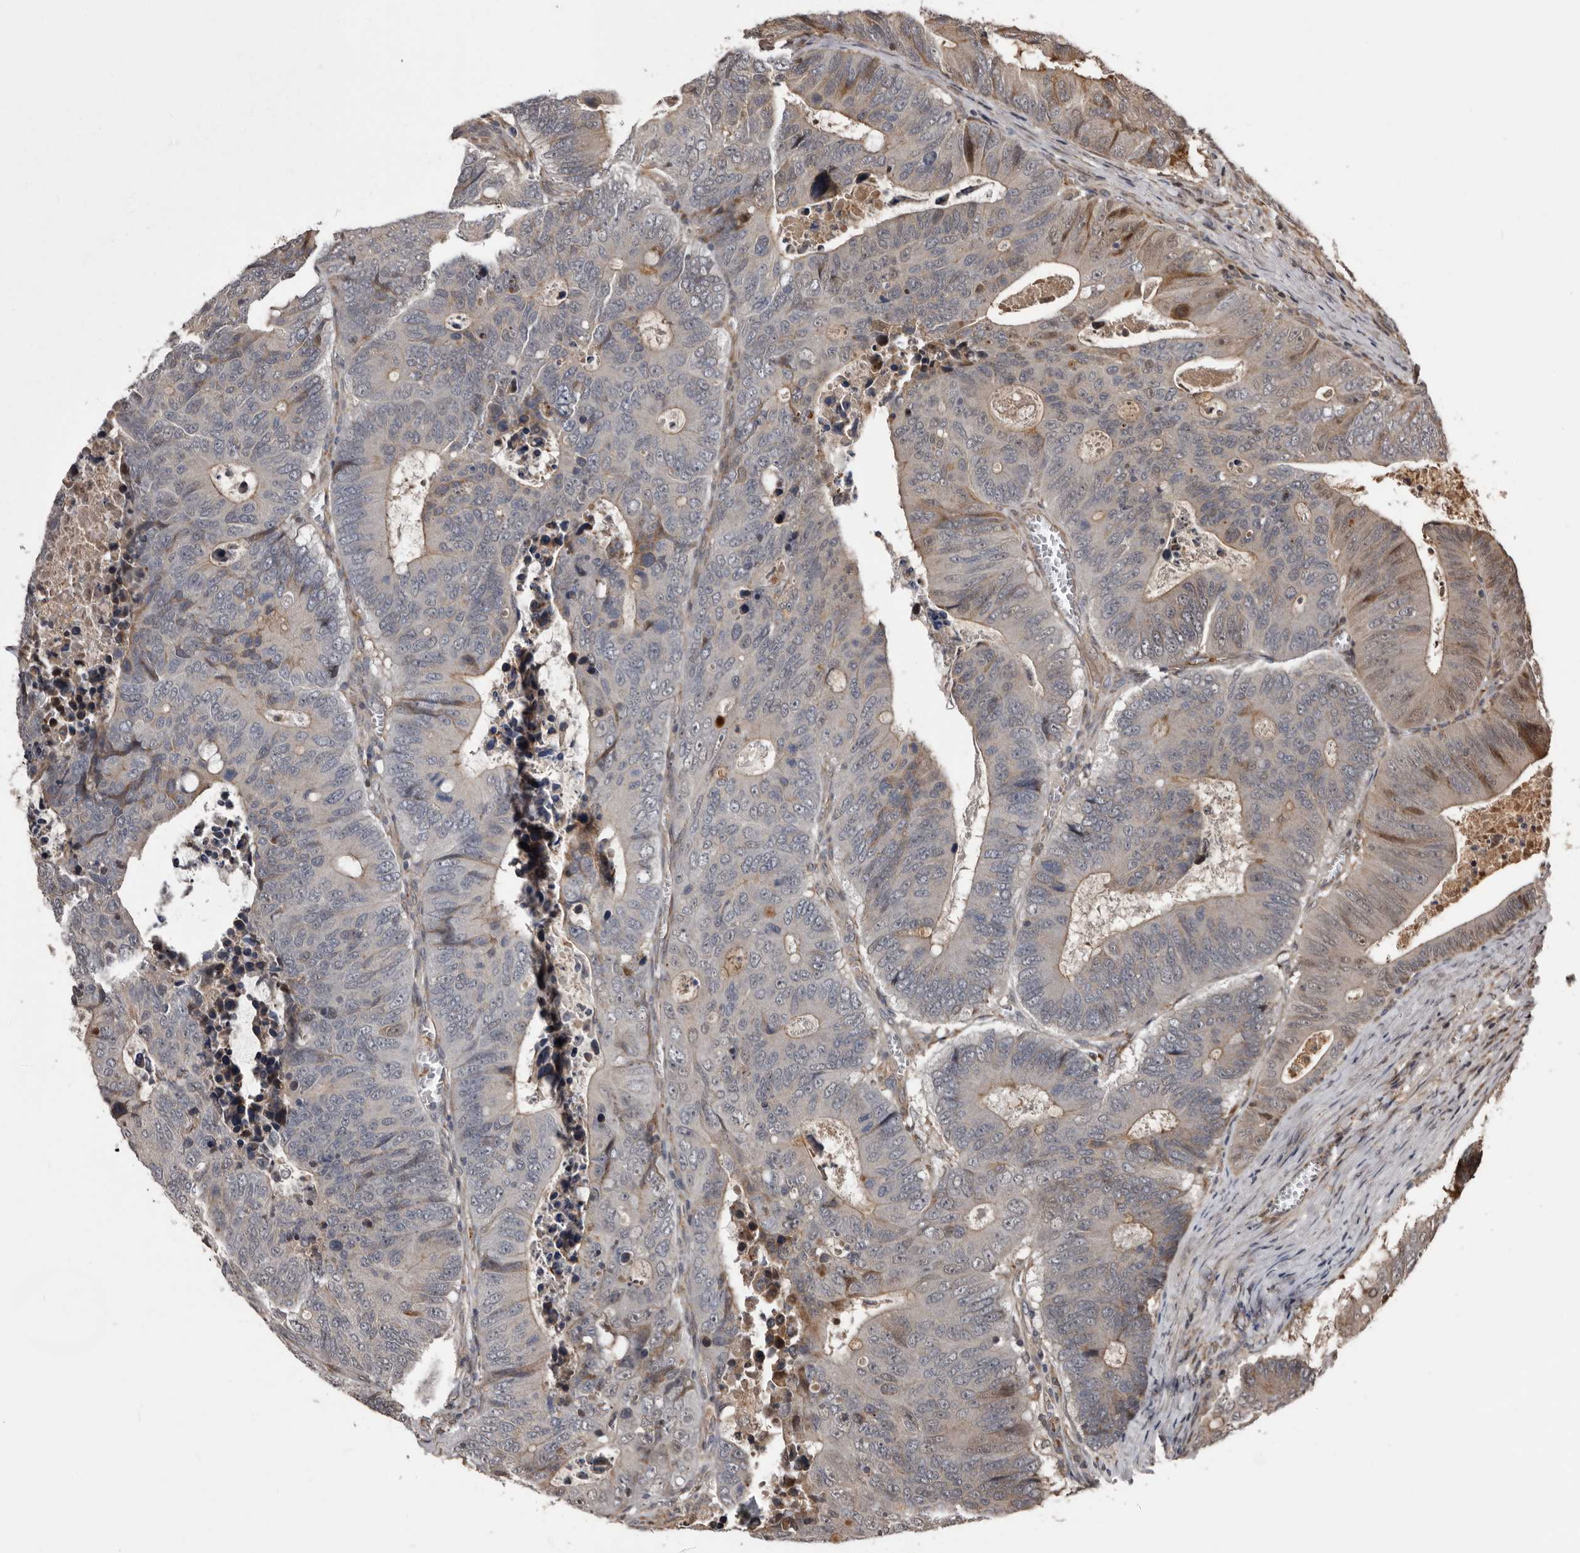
{"staining": {"intensity": "weak", "quantity": "<25%", "location": "cytoplasmic/membranous"}, "tissue": "colorectal cancer", "cell_type": "Tumor cells", "image_type": "cancer", "snomed": [{"axis": "morphology", "description": "Adenocarcinoma, NOS"}, {"axis": "topography", "description": "Colon"}], "caption": "Colorectal adenocarcinoma was stained to show a protein in brown. There is no significant positivity in tumor cells.", "gene": "SERTAD4", "patient": {"sex": "male", "age": 87}}